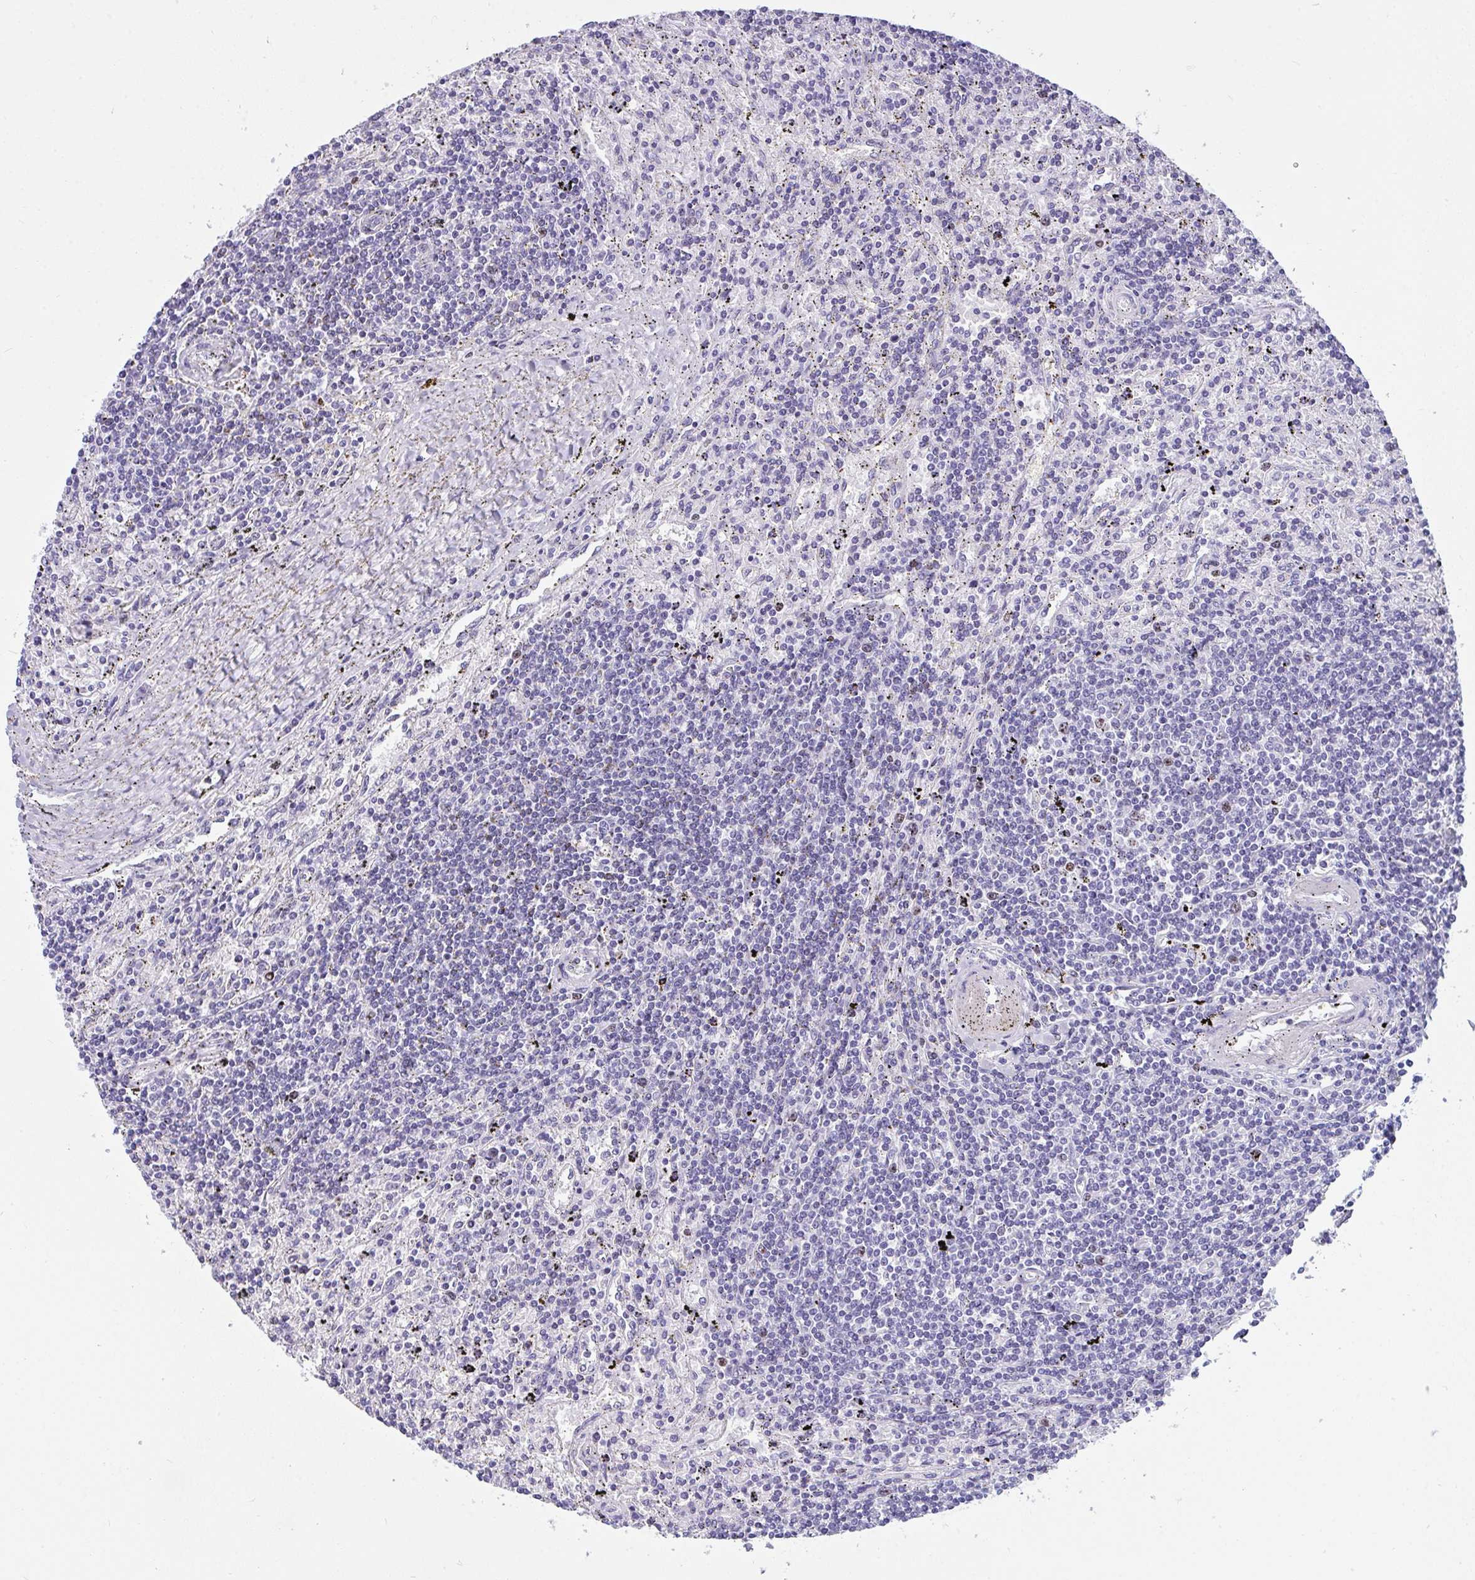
{"staining": {"intensity": "negative", "quantity": "none", "location": "none"}, "tissue": "lymphoma", "cell_type": "Tumor cells", "image_type": "cancer", "snomed": [{"axis": "morphology", "description": "Malignant lymphoma, non-Hodgkin's type, Low grade"}, {"axis": "topography", "description": "Spleen"}], "caption": "Lymphoma was stained to show a protein in brown. There is no significant staining in tumor cells. Brightfield microscopy of immunohistochemistry stained with DAB (3,3'-diaminobenzidine) (brown) and hematoxylin (blue), captured at high magnification.", "gene": "SUZ12", "patient": {"sex": "male", "age": 76}}